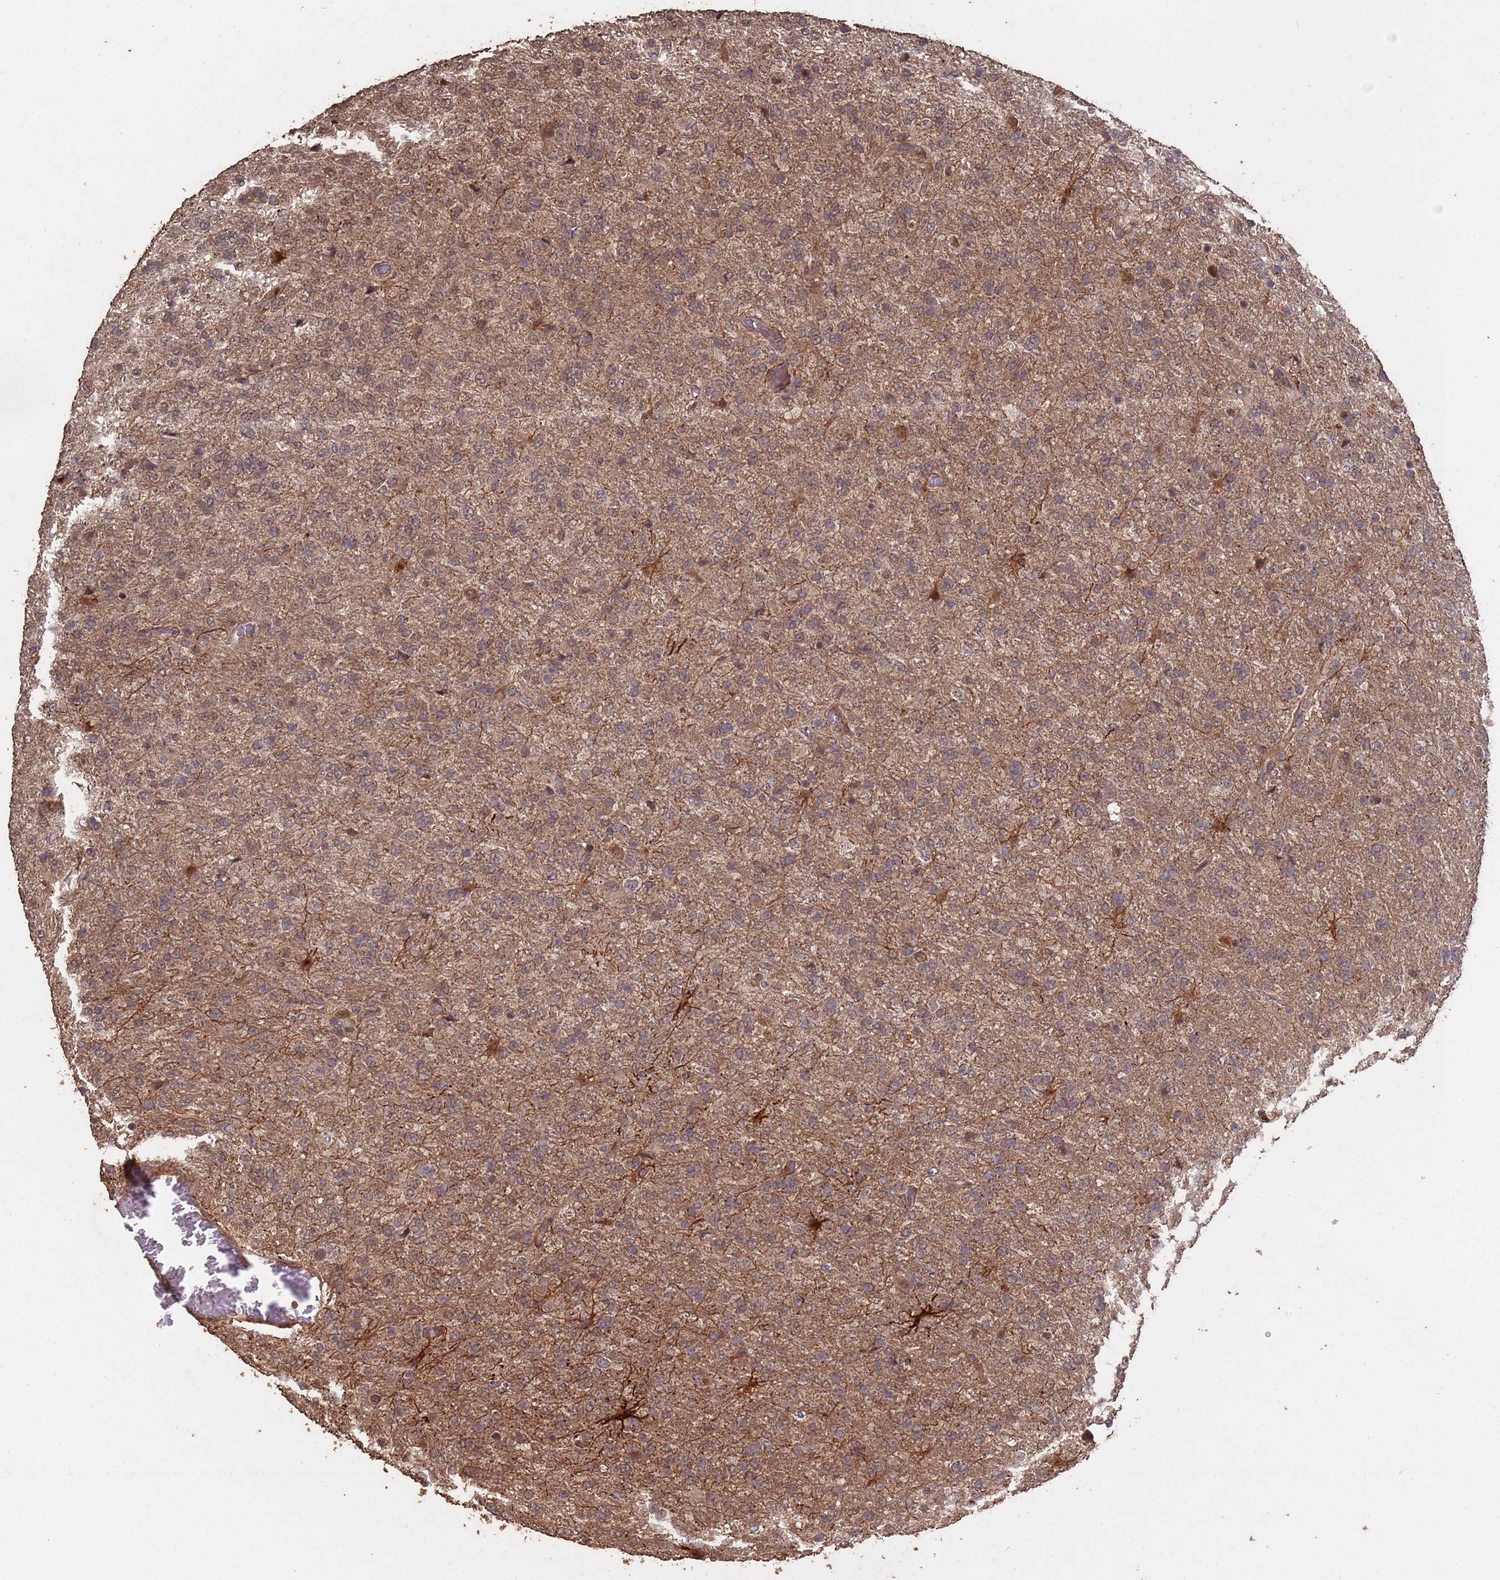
{"staining": {"intensity": "moderate", "quantity": "<25%", "location": "cytoplasmic/membranous,nuclear"}, "tissue": "glioma", "cell_type": "Tumor cells", "image_type": "cancer", "snomed": [{"axis": "morphology", "description": "Glioma, malignant, High grade"}, {"axis": "topography", "description": "Brain"}], "caption": "Protein expression by immunohistochemistry (IHC) shows moderate cytoplasmic/membranous and nuclear expression in approximately <25% of tumor cells in malignant glioma (high-grade).", "gene": "FRAT1", "patient": {"sex": "female", "age": 74}}